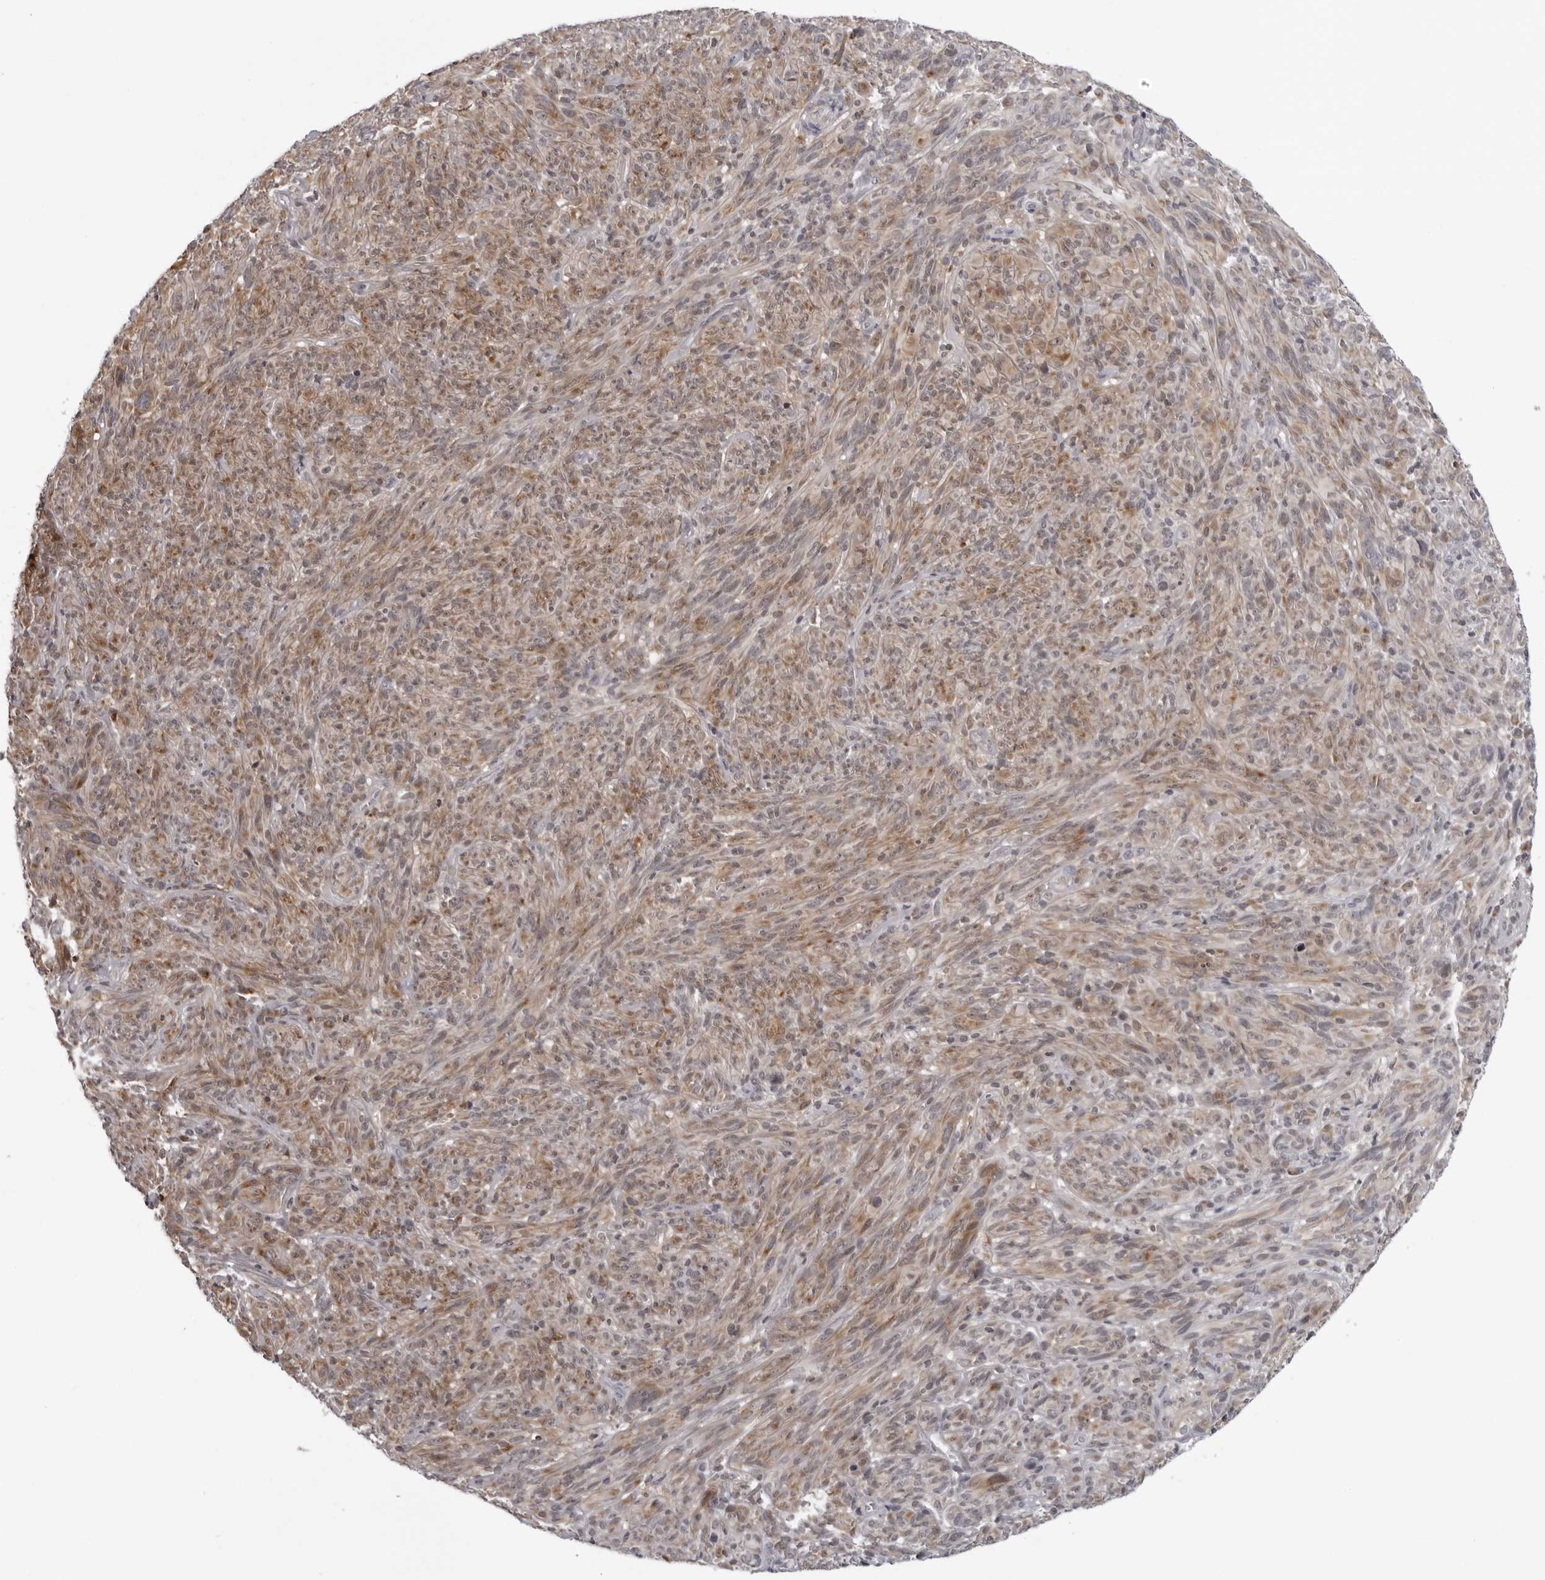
{"staining": {"intensity": "weak", "quantity": "25%-75%", "location": "cytoplasmic/membranous"}, "tissue": "melanoma", "cell_type": "Tumor cells", "image_type": "cancer", "snomed": [{"axis": "morphology", "description": "Malignant melanoma, NOS"}, {"axis": "topography", "description": "Skin of head"}], "caption": "IHC micrograph of neoplastic tissue: melanoma stained using IHC reveals low levels of weak protein expression localized specifically in the cytoplasmic/membranous of tumor cells, appearing as a cytoplasmic/membranous brown color.", "gene": "MRPS15", "patient": {"sex": "male", "age": 96}}